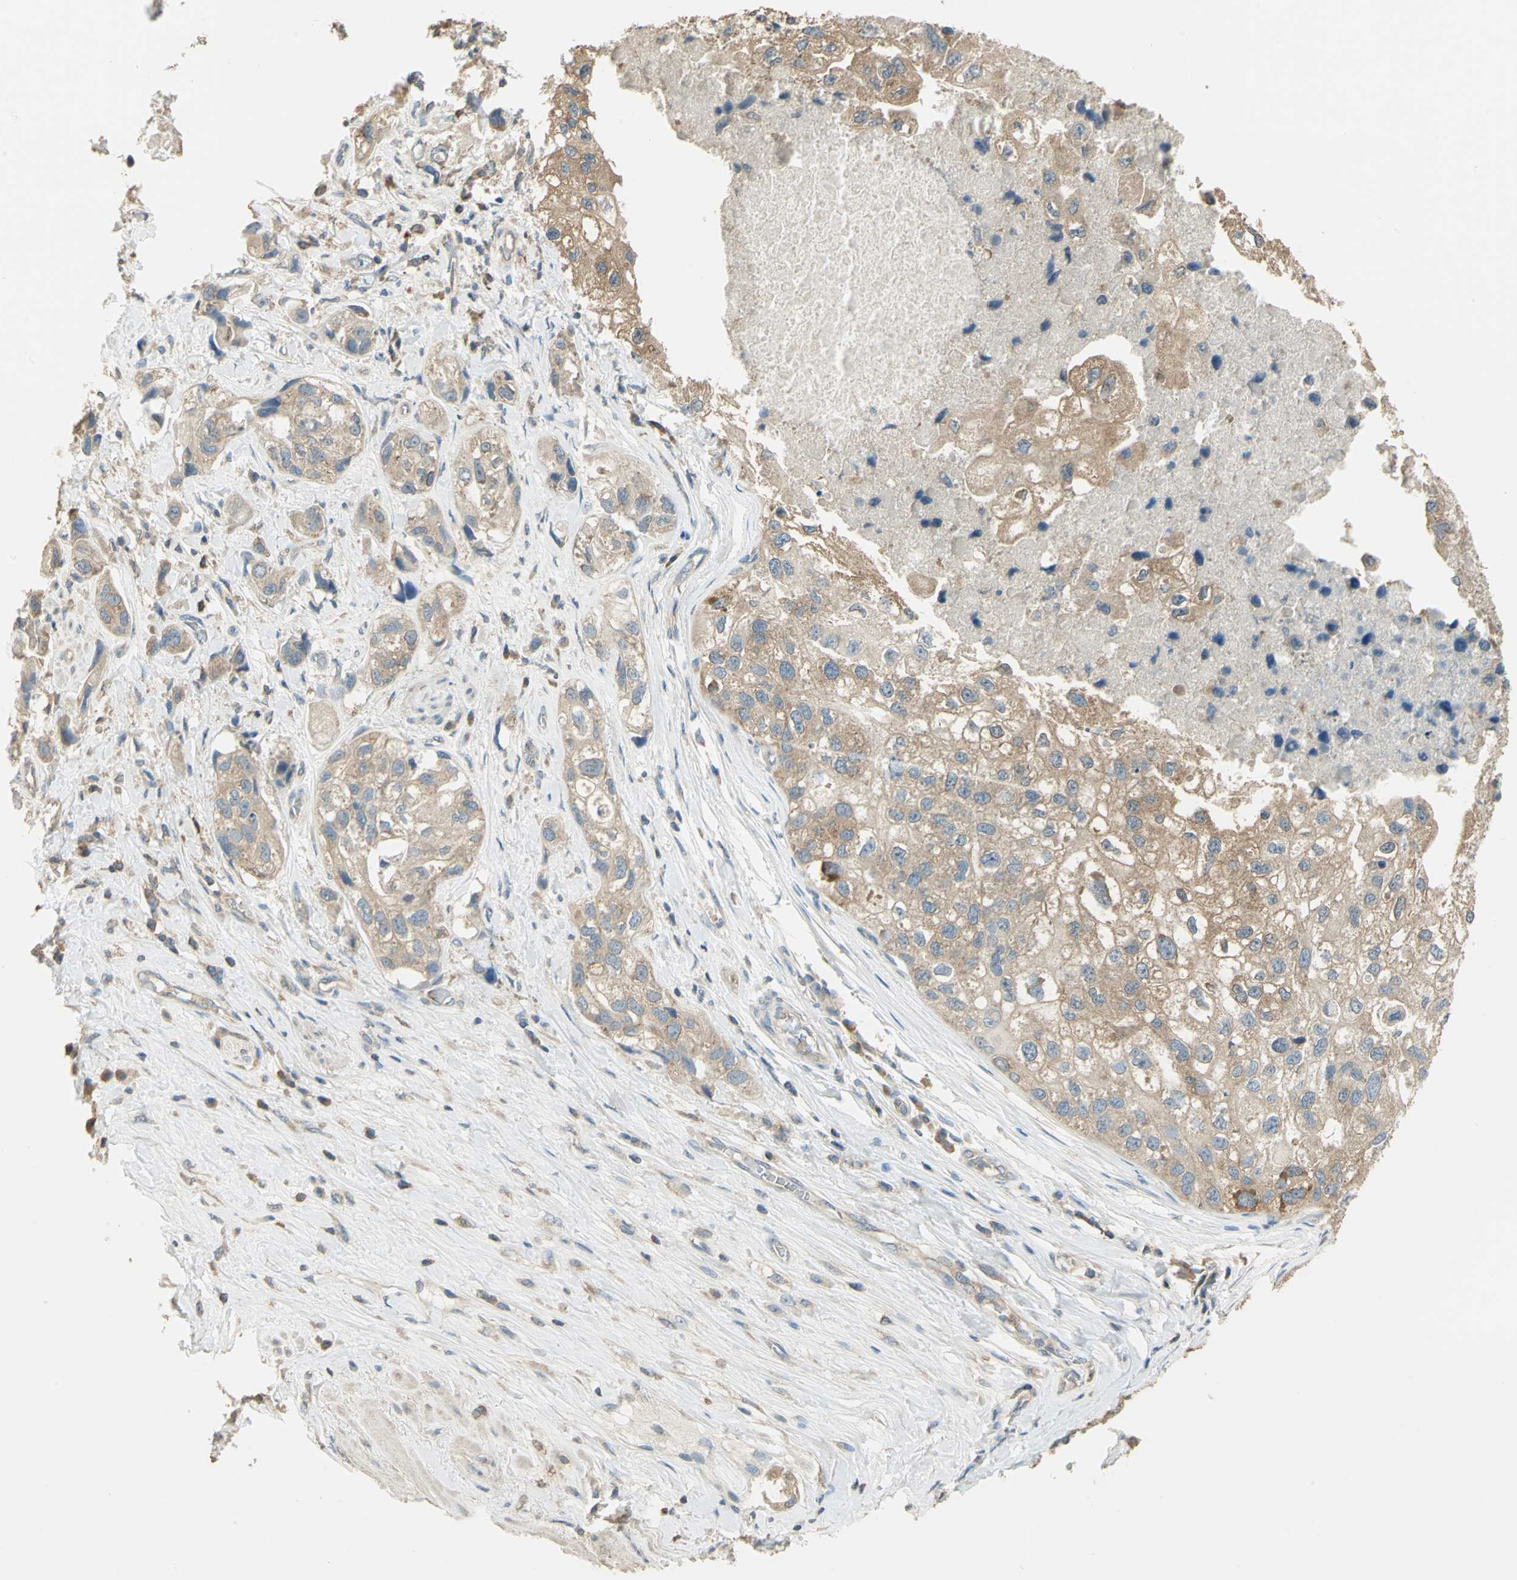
{"staining": {"intensity": "moderate", "quantity": ">75%", "location": "cytoplasmic/membranous"}, "tissue": "urothelial cancer", "cell_type": "Tumor cells", "image_type": "cancer", "snomed": [{"axis": "morphology", "description": "Urothelial carcinoma, High grade"}, {"axis": "topography", "description": "Urinary bladder"}], "caption": "Protein analysis of urothelial cancer tissue demonstrates moderate cytoplasmic/membranous staining in about >75% of tumor cells. The protein is stained brown, and the nuclei are stained in blue (DAB IHC with brightfield microscopy, high magnification).", "gene": "SHC2", "patient": {"sex": "female", "age": 64}}